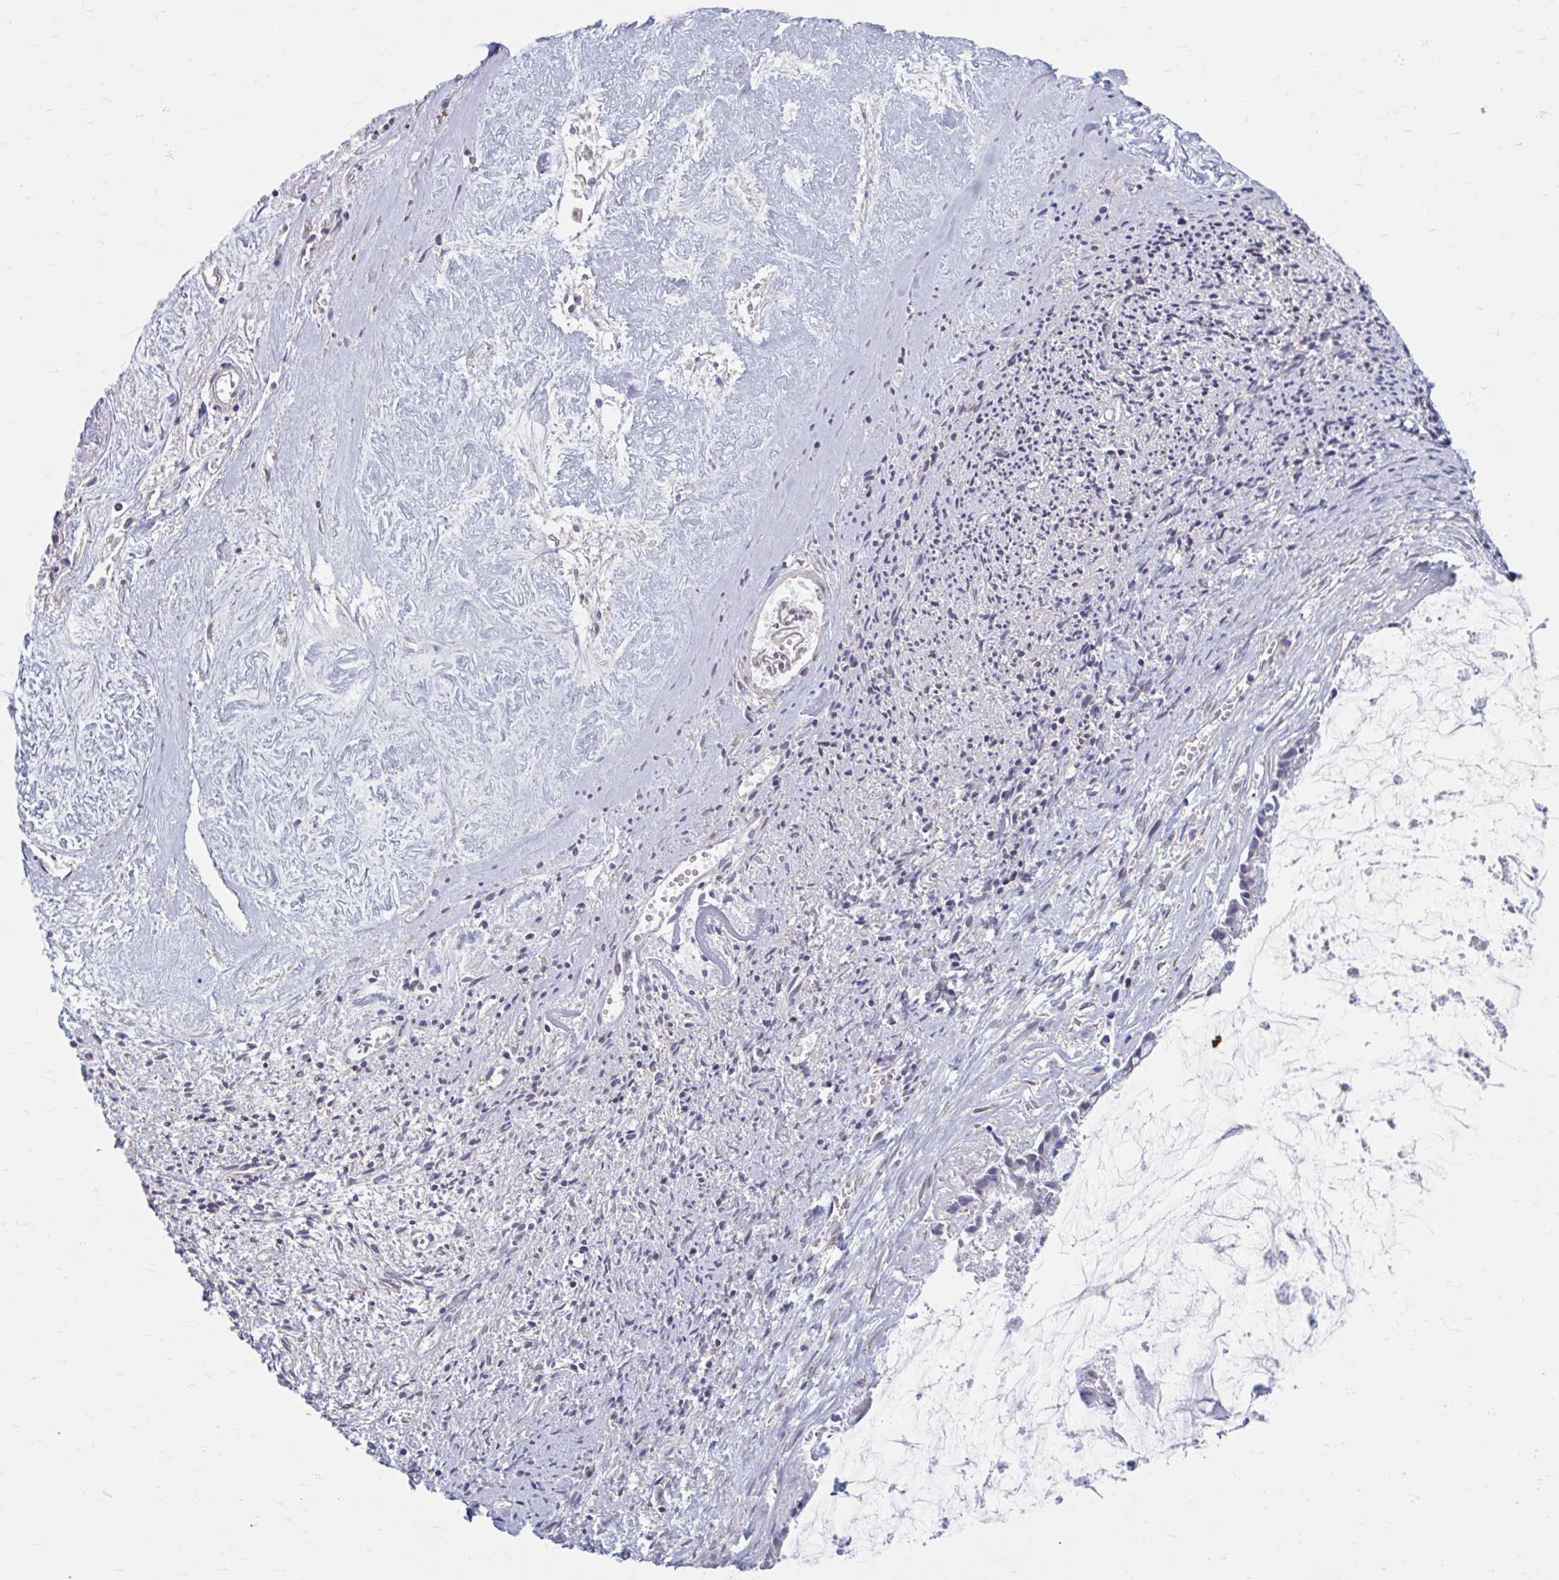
{"staining": {"intensity": "negative", "quantity": "none", "location": "none"}, "tissue": "ovarian cancer", "cell_type": "Tumor cells", "image_type": "cancer", "snomed": [{"axis": "morphology", "description": "Cystadenocarcinoma, mucinous, NOS"}, {"axis": "topography", "description": "Ovary"}], "caption": "DAB (3,3'-diaminobenzidine) immunohistochemical staining of ovarian cancer (mucinous cystadenocarcinoma) reveals no significant expression in tumor cells.", "gene": "CHST3", "patient": {"sex": "female", "age": 90}}